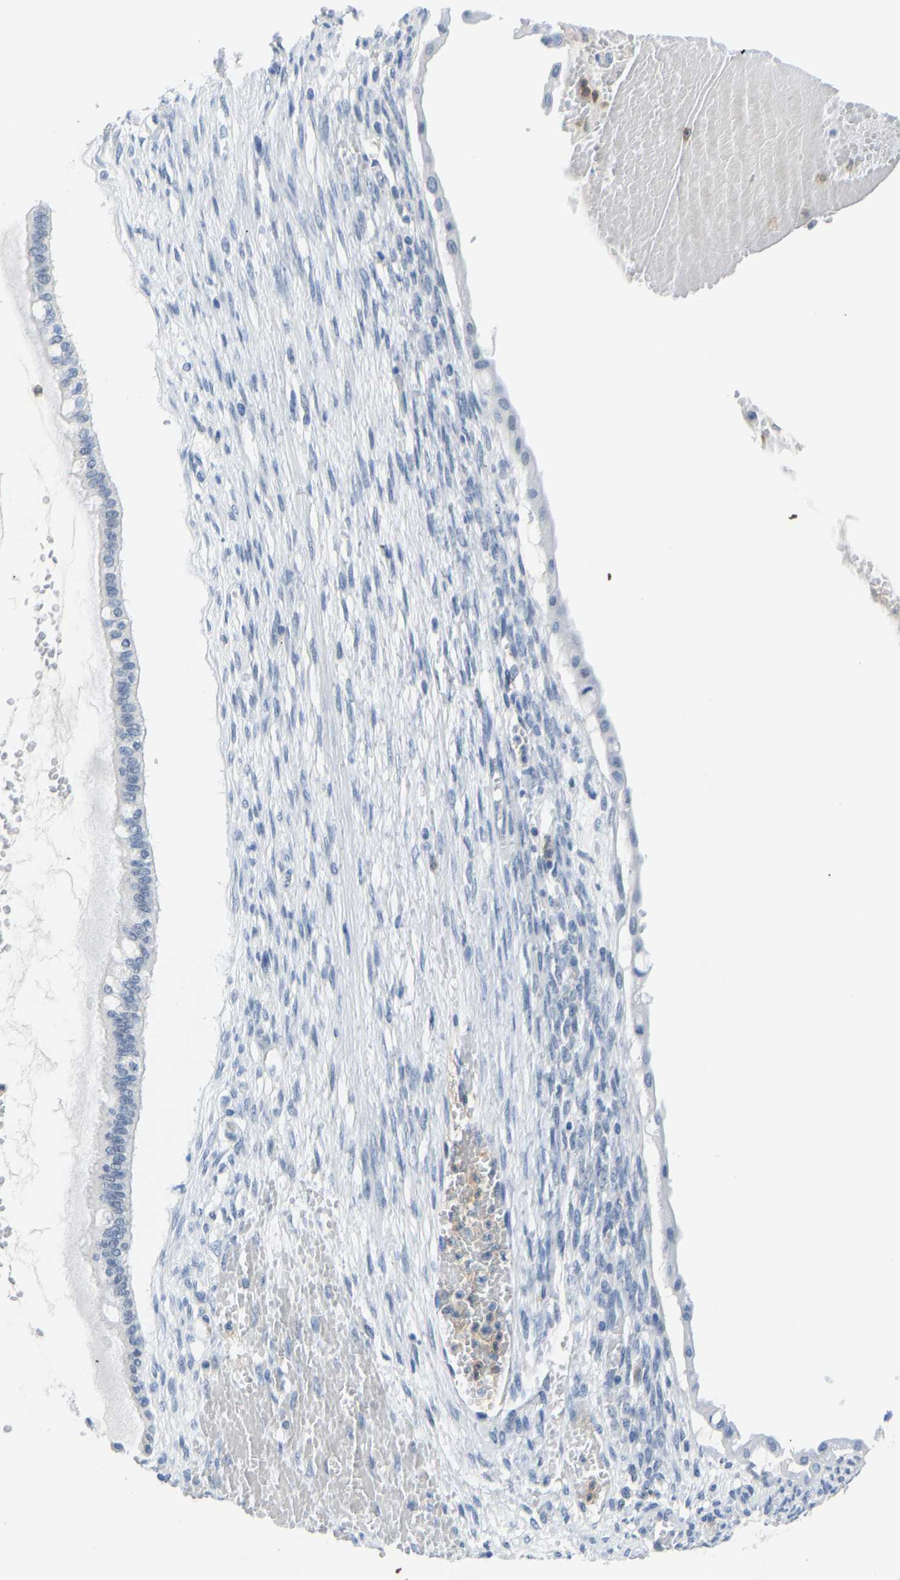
{"staining": {"intensity": "negative", "quantity": "none", "location": "none"}, "tissue": "ovarian cancer", "cell_type": "Tumor cells", "image_type": "cancer", "snomed": [{"axis": "morphology", "description": "Cystadenocarcinoma, mucinous, NOS"}, {"axis": "topography", "description": "Ovary"}], "caption": "This is an immunohistochemistry (IHC) photomicrograph of human mucinous cystadenocarcinoma (ovarian). There is no staining in tumor cells.", "gene": "TXNDC2", "patient": {"sex": "female", "age": 73}}